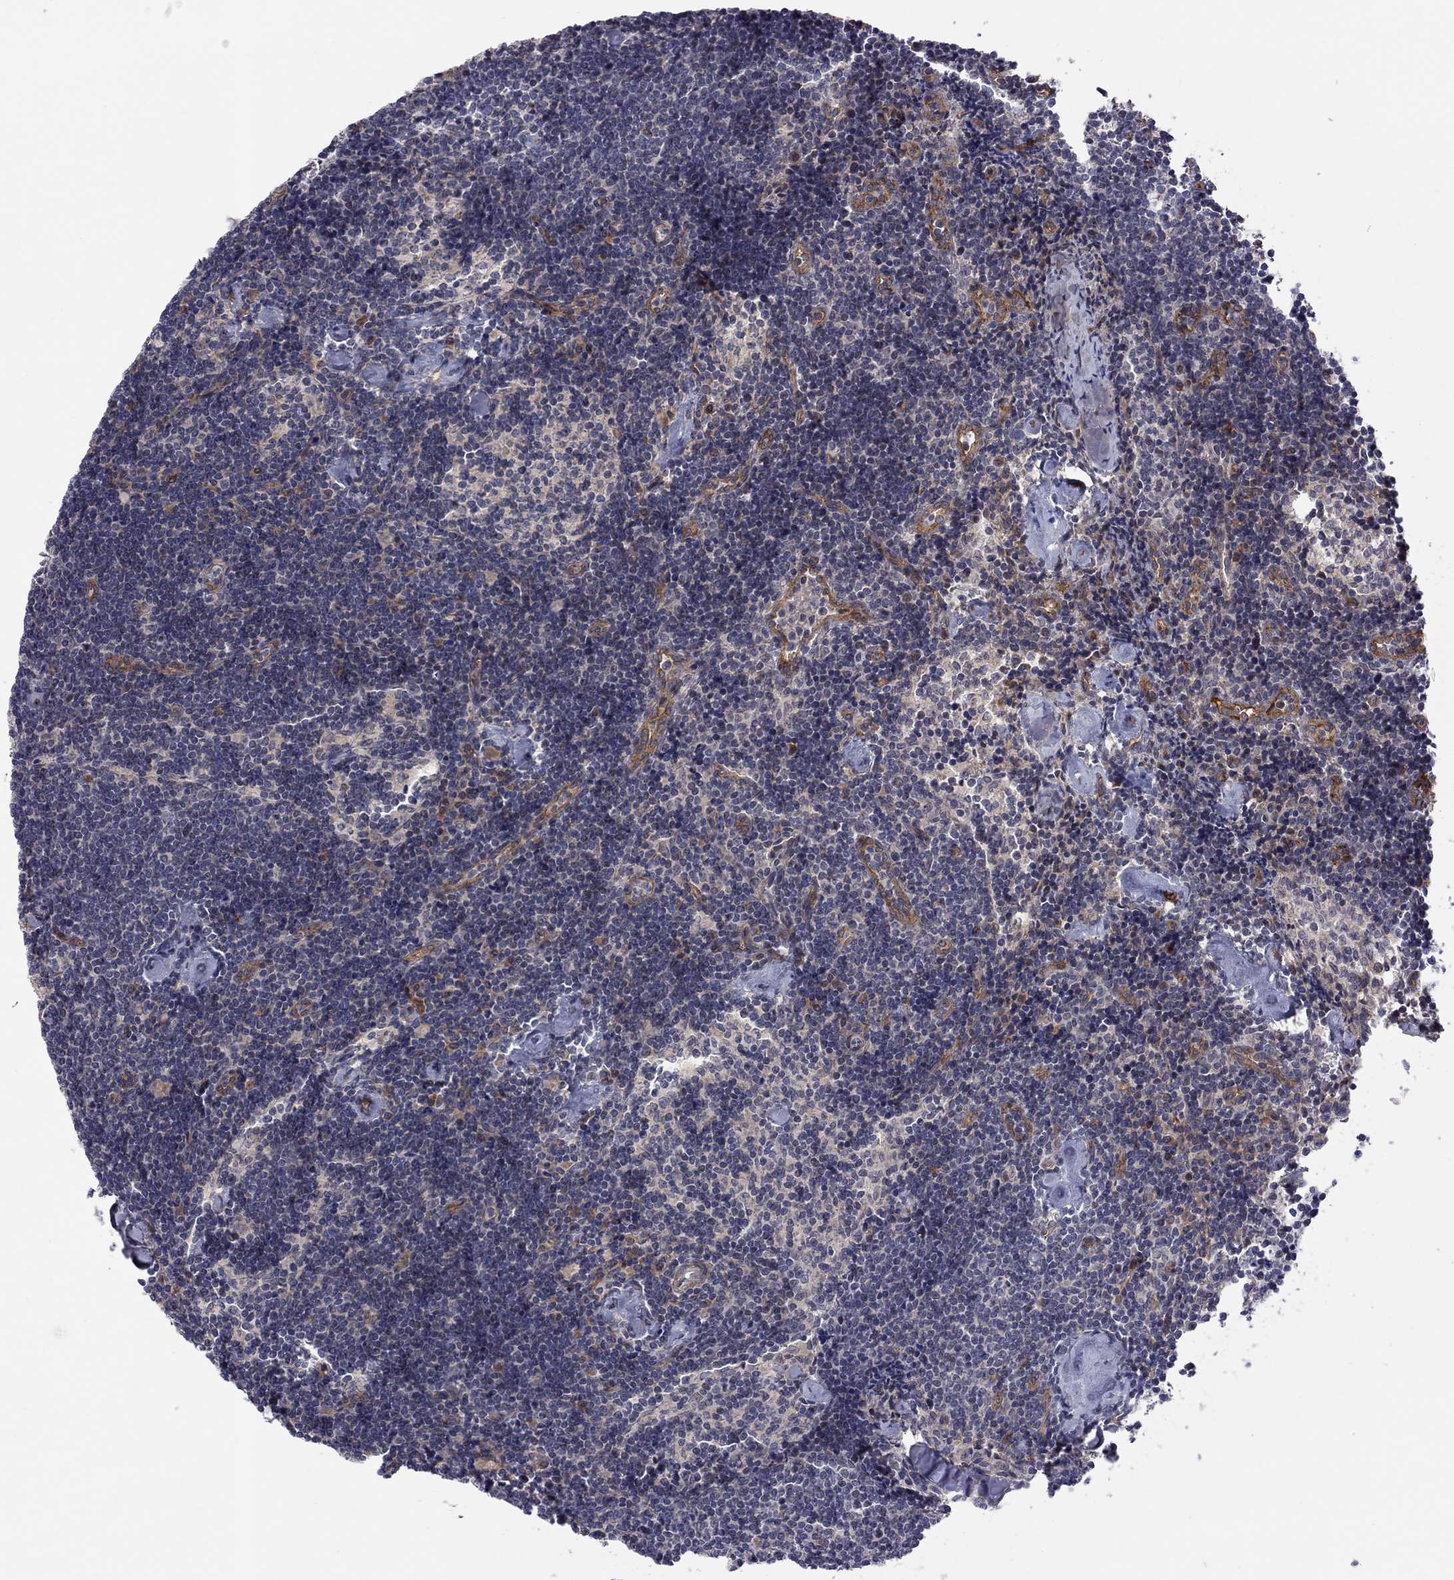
{"staining": {"intensity": "negative", "quantity": "none", "location": "none"}, "tissue": "lymph node", "cell_type": "Germinal center cells", "image_type": "normal", "snomed": [{"axis": "morphology", "description": "Normal tissue, NOS"}, {"axis": "topography", "description": "Lymph node"}], "caption": "A high-resolution histopathology image shows immunohistochemistry (IHC) staining of unremarkable lymph node, which displays no significant staining in germinal center cells.", "gene": "EXOC3L2", "patient": {"sex": "female", "age": 42}}